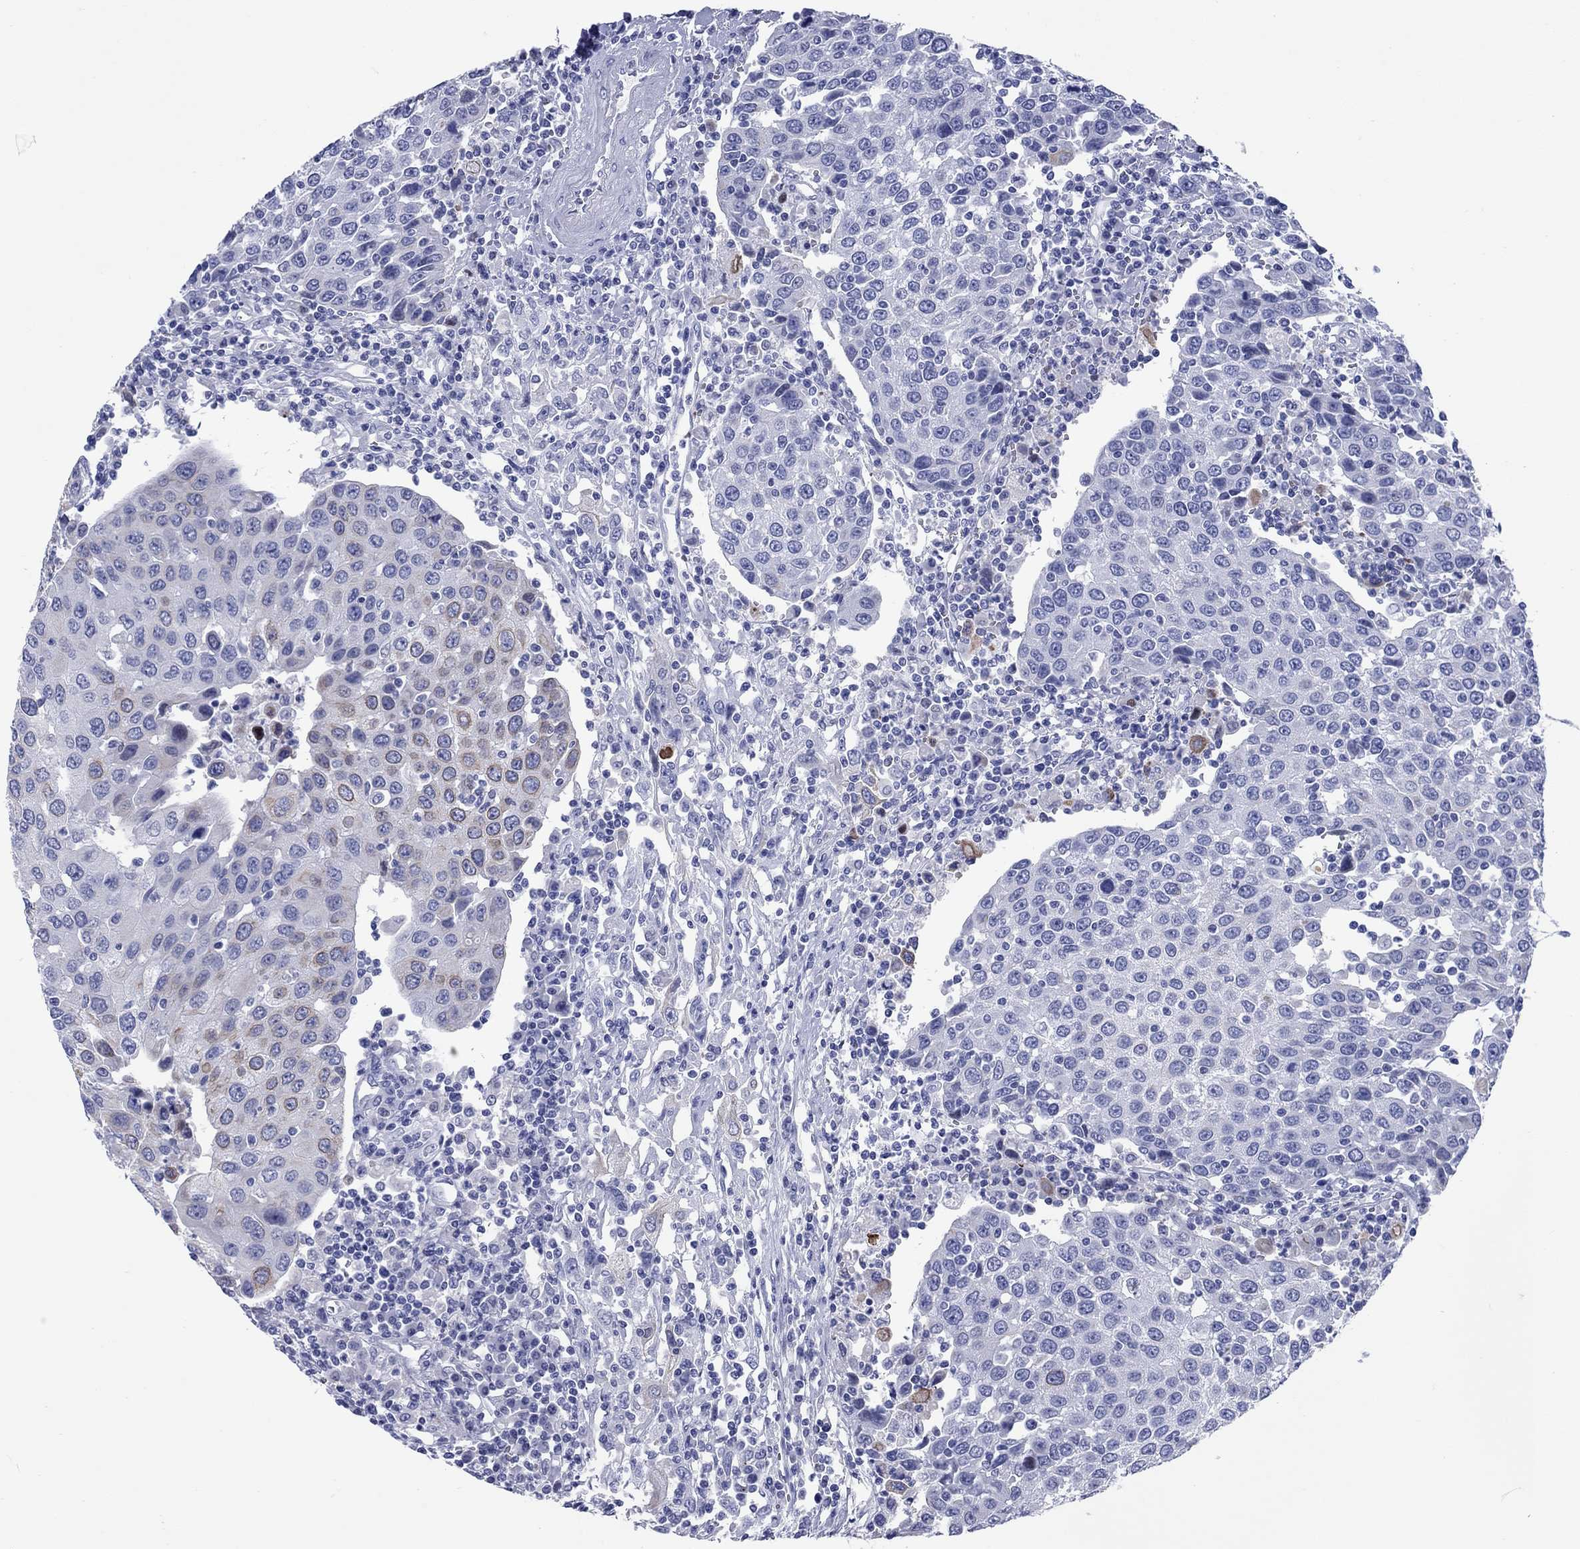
{"staining": {"intensity": "weak", "quantity": "<25%", "location": "cytoplasmic/membranous"}, "tissue": "urothelial cancer", "cell_type": "Tumor cells", "image_type": "cancer", "snomed": [{"axis": "morphology", "description": "Urothelial carcinoma, High grade"}, {"axis": "topography", "description": "Urinary bladder"}], "caption": "High power microscopy photomicrograph of an IHC histopathology image of urothelial carcinoma (high-grade), revealing no significant expression in tumor cells.", "gene": "CCNA1", "patient": {"sex": "female", "age": 85}}